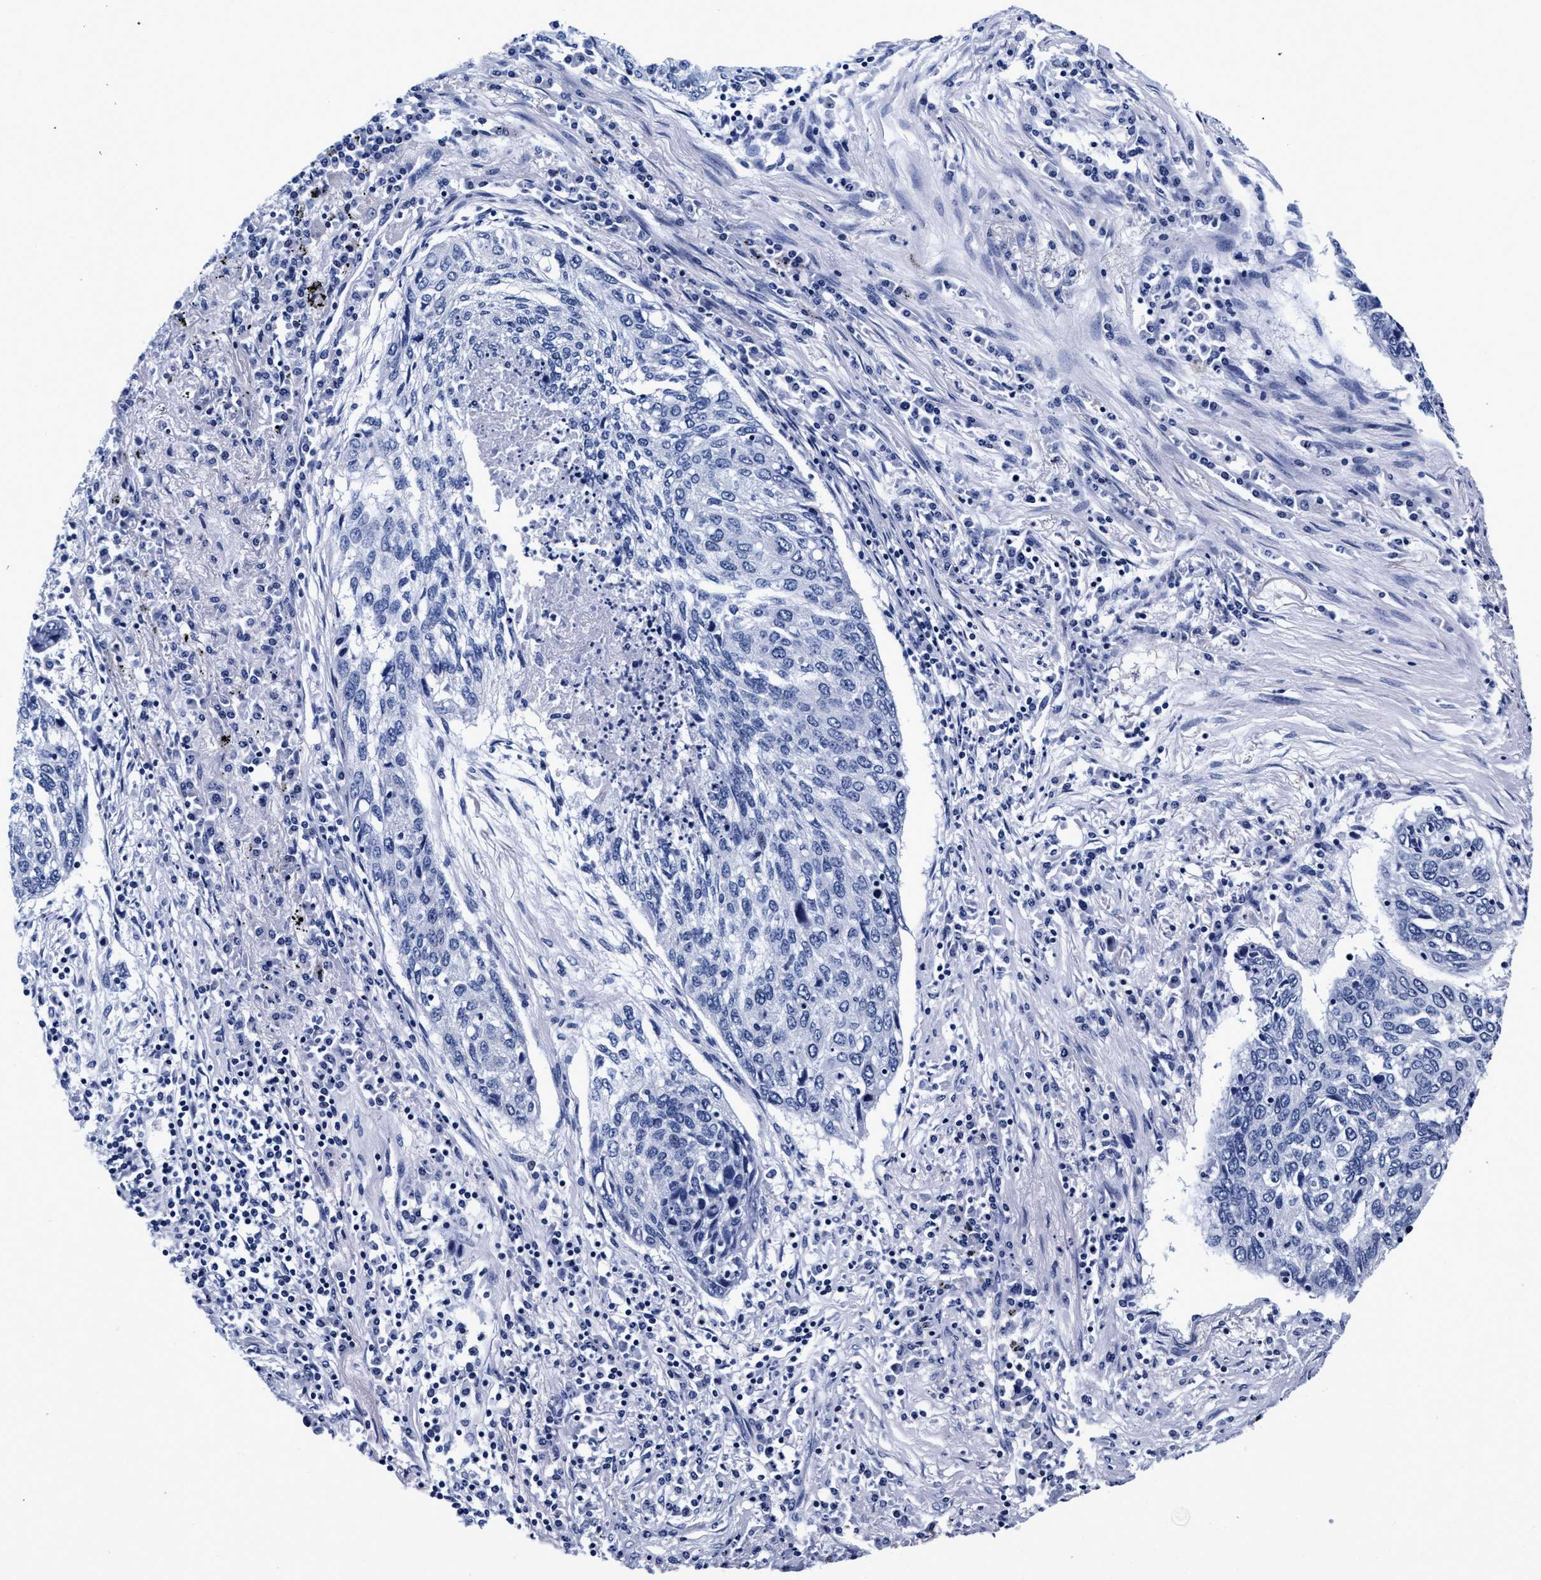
{"staining": {"intensity": "negative", "quantity": "none", "location": "none"}, "tissue": "lung cancer", "cell_type": "Tumor cells", "image_type": "cancer", "snomed": [{"axis": "morphology", "description": "Squamous cell carcinoma, NOS"}, {"axis": "topography", "description": "Lung"}], "caption": "An IHC photomicrograph of lung squamous cell carcinoma is shown. There is no staining in tumor cells of lung squamous cell carcinoma.", "gene": "RAB3B", "patient": {"sex": "female", "age": 63}}